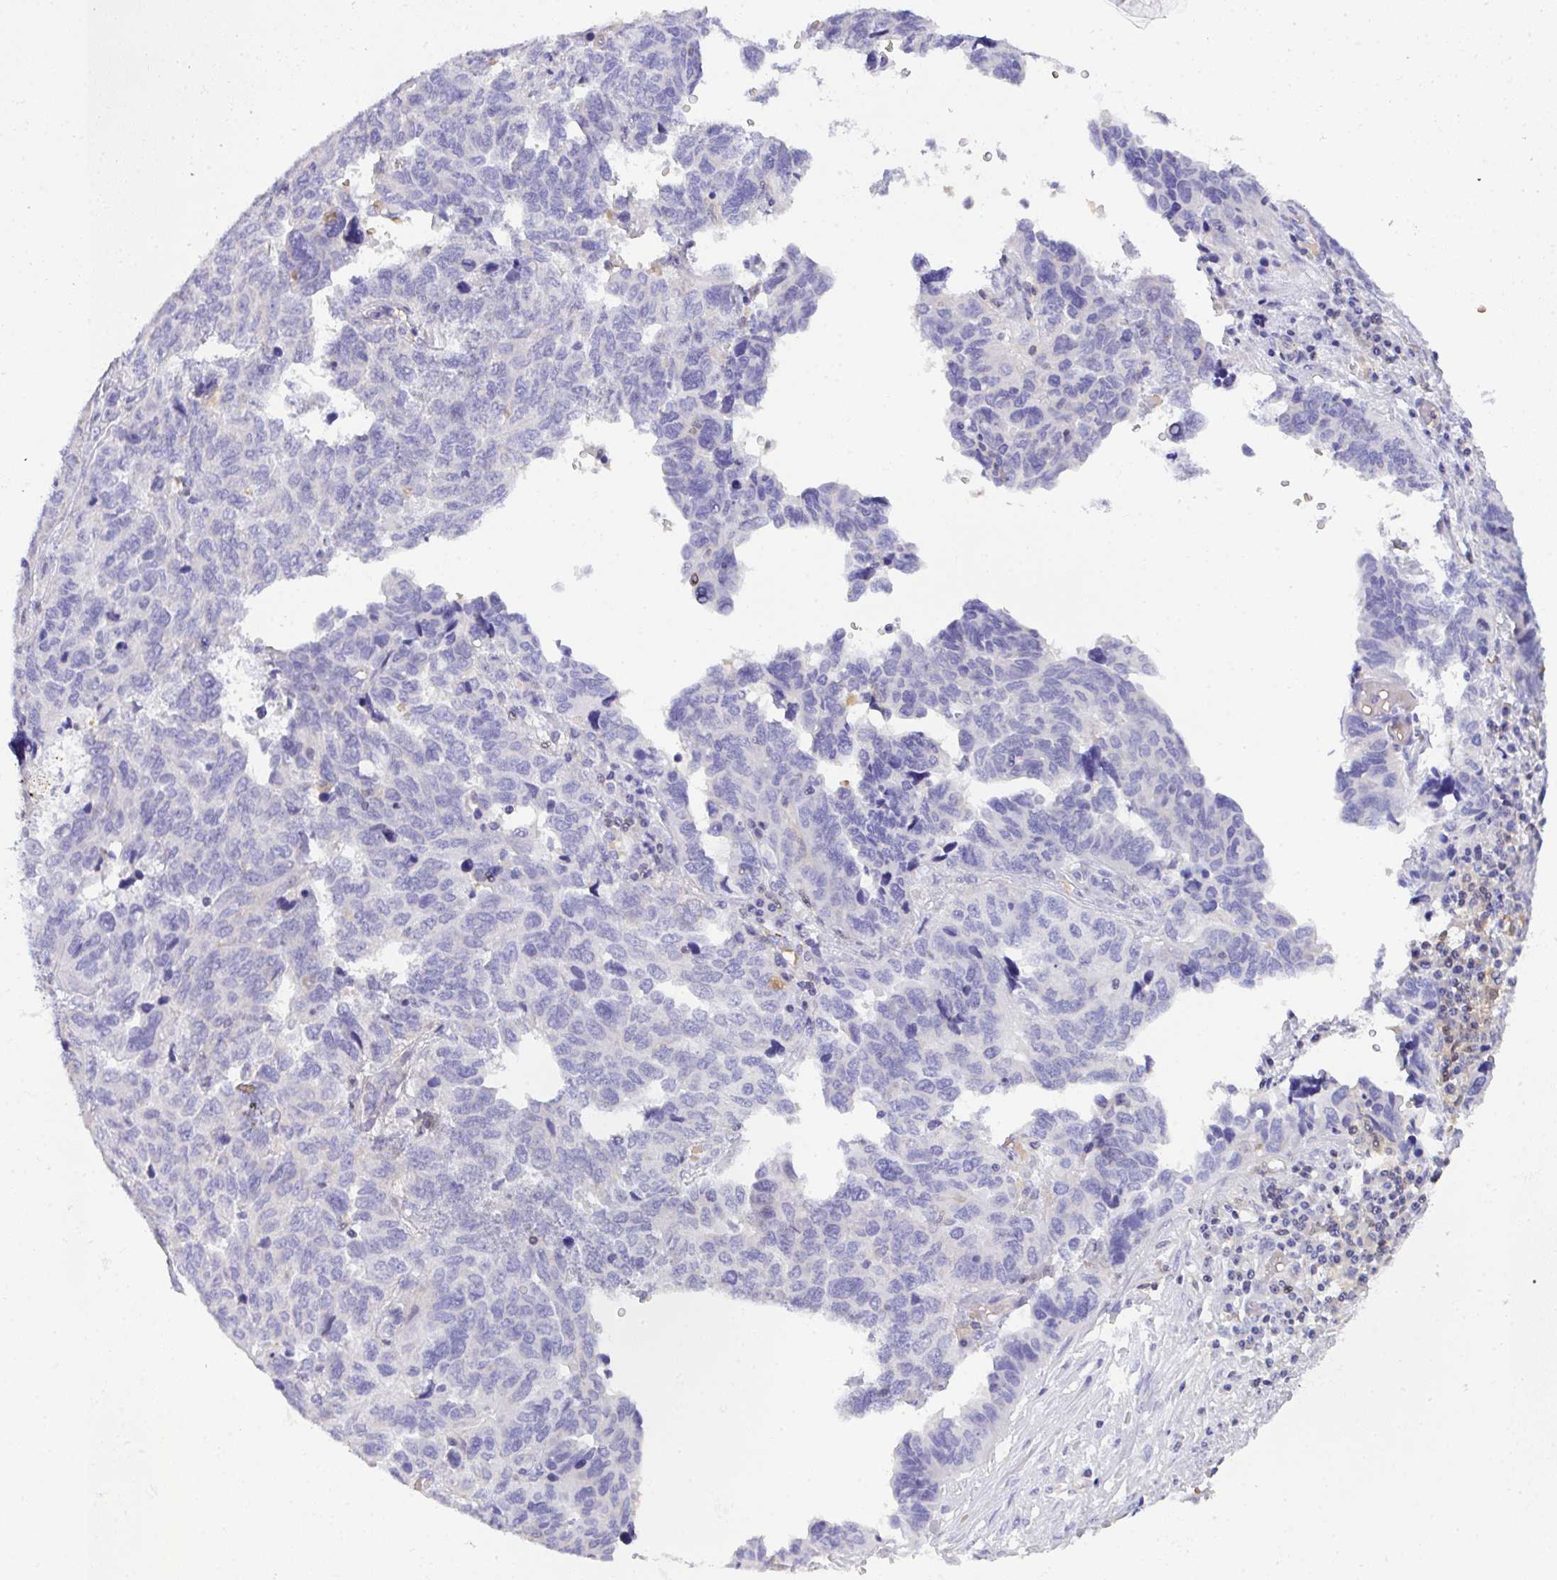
{"staining": {"intensity": "negative", "quantity": "none", "location": "none"}, "tissue": "ovarian cancer", "cell_type": "Tumor cells", "image_type": "cancer", "snomed": [{"axis": "morphology", "description": "Cystadenocarcinoma, serous, NOS"}, {"axis": "topography", "description": "Ovary"}], "caption": "Photomicrograph shows no significant protein positivity in tumor cells of serous cystadenocarcinoma (ovarian). (DAB immunohistochemistry visualized using brightfield microscopy, high magnification).", "gene": "TNFAIP8", "patient": {"sex": "female", "age": 64}}